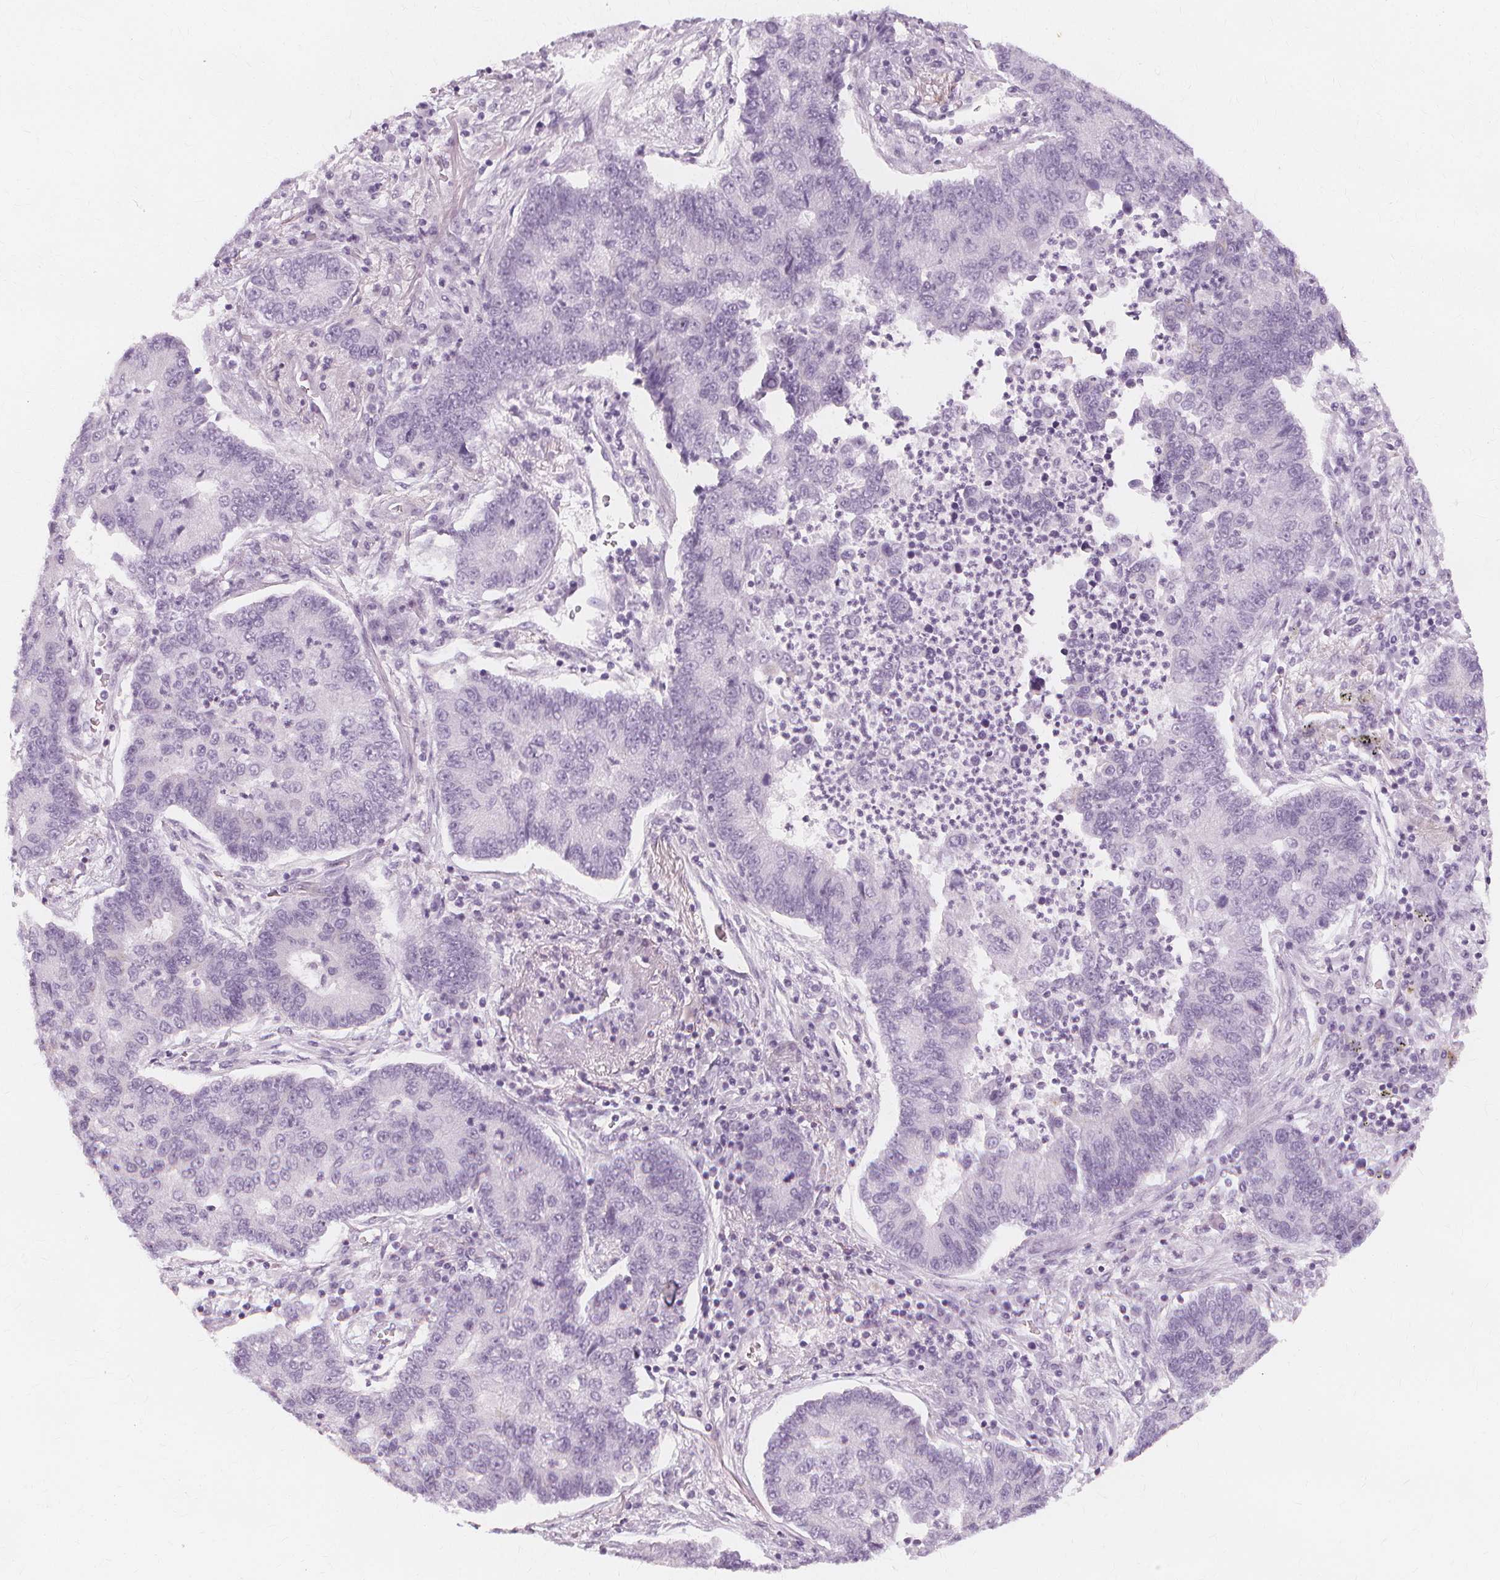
{"staining": {"intensity": "negative", "quantity": "none", "location": "none"}, "tissue": "lung cancer", "cell_type": "Tumor cells", "image_type": "cancer", "snomed": [{"axis": "morphology", "description": "Adenocarcinoma, NOS"}, {"axis": "topography", "description": "Lung"}], "caption": "Immunohistochemistry (IHC) photomicrograph of human lung cancer stained for a protein (brown), which shows no staining in tumor cells.", "gene": "TFF1", "patient": {"sex": "female", "age": 57}}